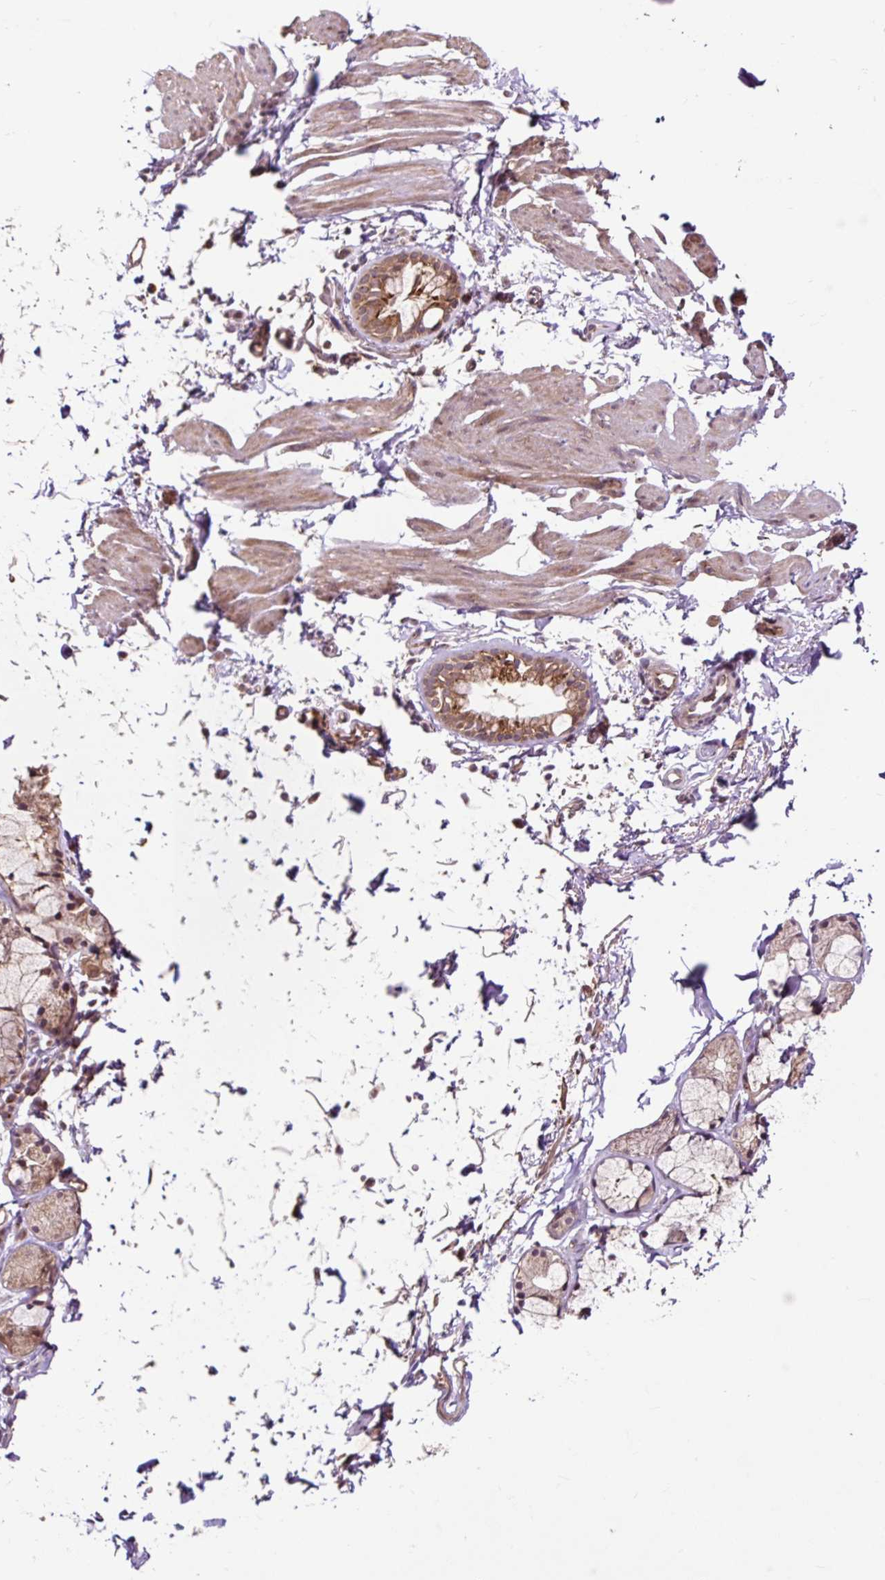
{"staining": {"intensity": "moderate", "quantity": "25%-75%", "location": "cytoplasmic/membranous"}, "tissue": "adipose tissue", "cell_type": "Adipocytes", "image_type": "normal", "snomed": [{"axis": "morphology", "description": "Normal tissue, NOS"}, {"axis": "topography", "description": "Cartilage tissue"}, {"axis": "topography", "description": "Bronchus"}, {"axis": "topography", "description": "Peripheral nerve tissue"}], "caption": "IHC of benign human adipose tissue demonstrates medium levels of moderate cytoplasmic/membranous staining in approximately 25%-75% of adipocytes.", "gene": "MMS19", "patient": {"sex": "female", "age": 59}}